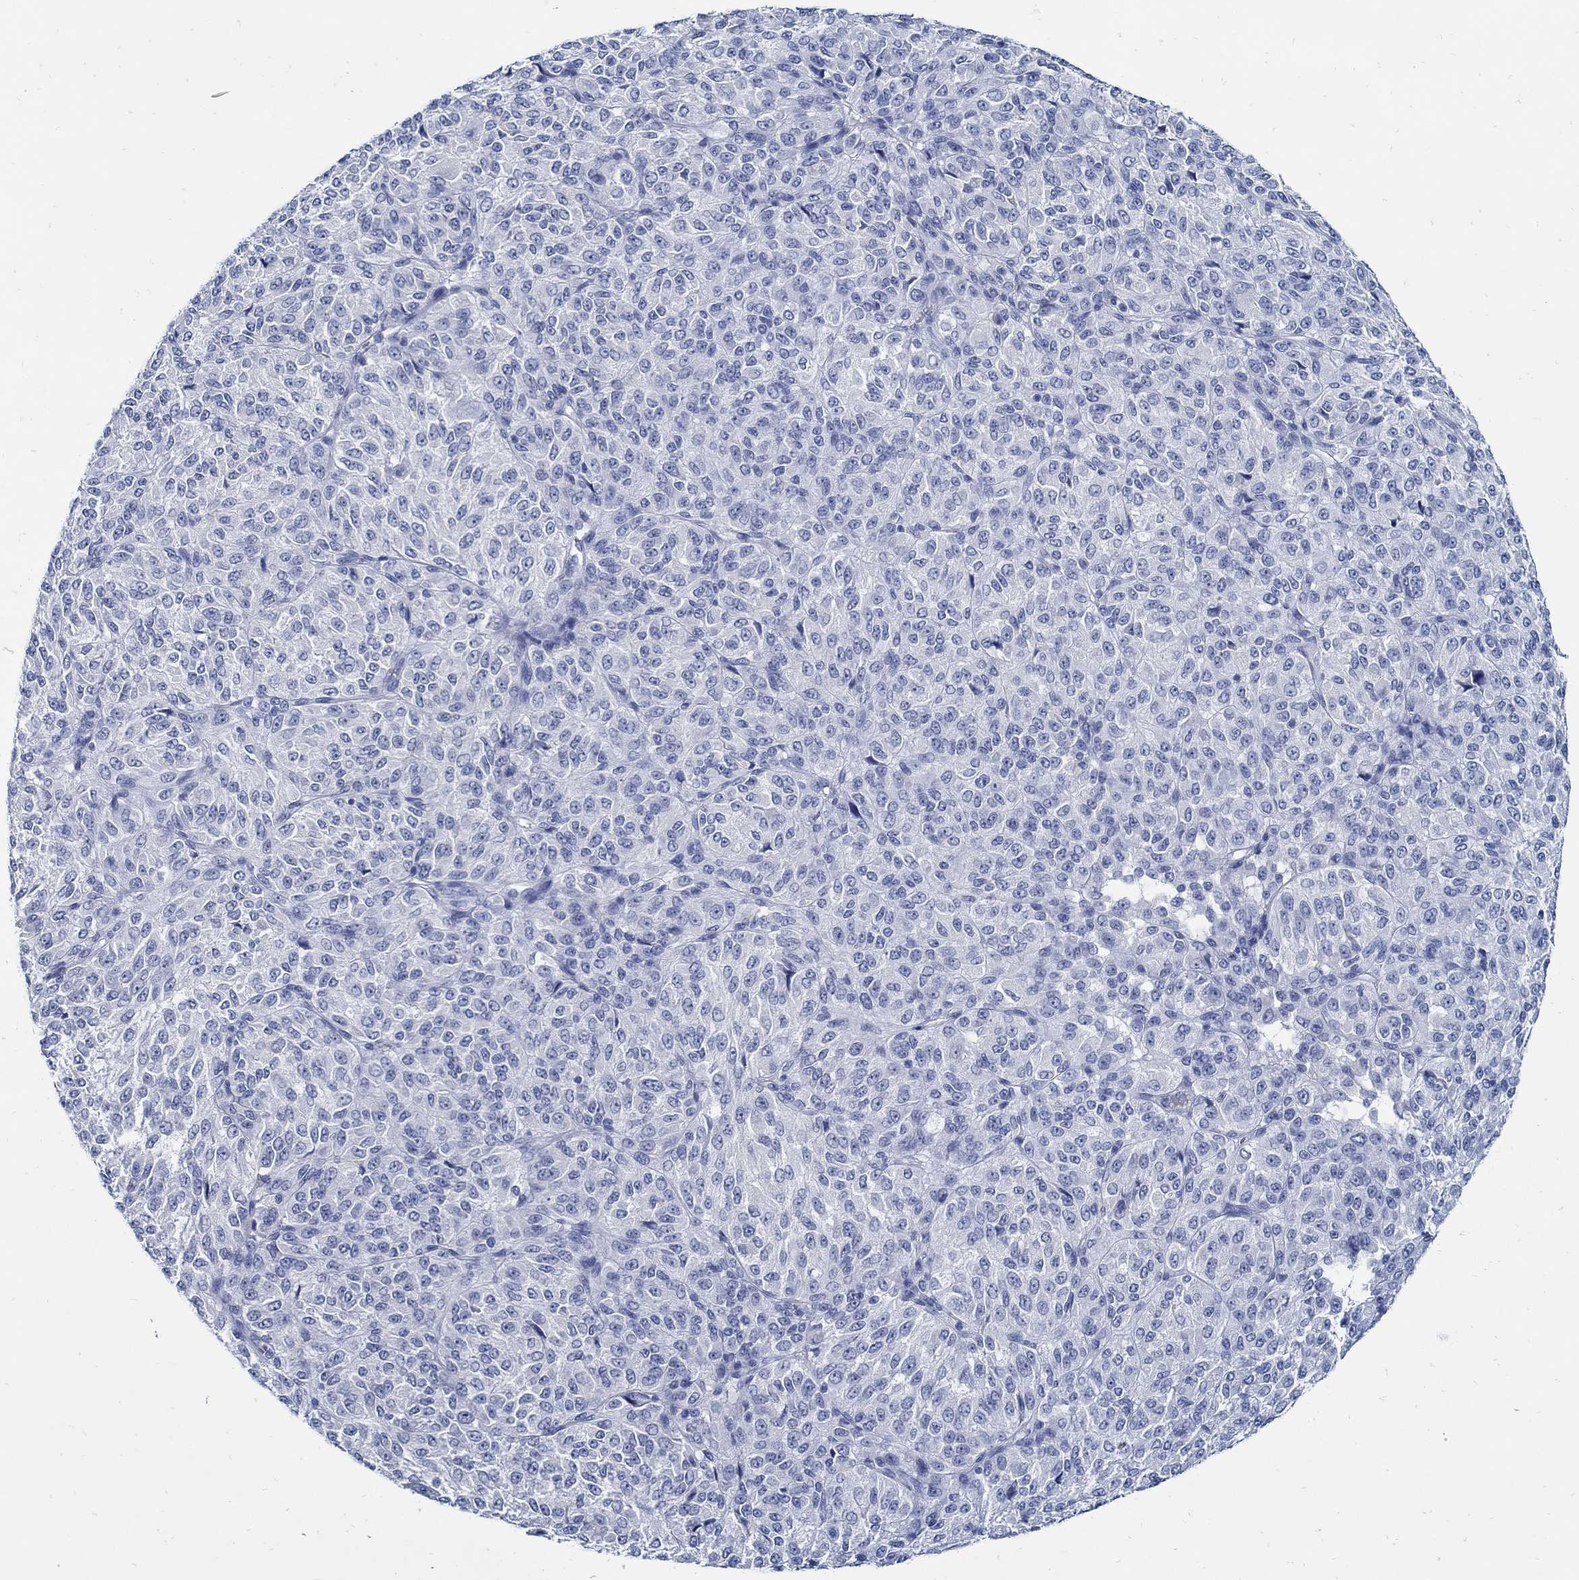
{"staining": {"intensity": "negative", "quantity": "none", "location": "none"}, "tissue": "melanoma", "cell_type": "Tumor cells", "image_type": "cancer", "snomed": [{"axis": "morphology", "description": "Malignant melanoma, Metastatic site"}, {"axis": "topography", "description": "Brain"}], "caption": "Human melanoma stained for a protein using immunohistochemistry reveals no positivity in tumor cells.", "gene": "PAX9", "patient": {"sex": "female", "age": 56}}